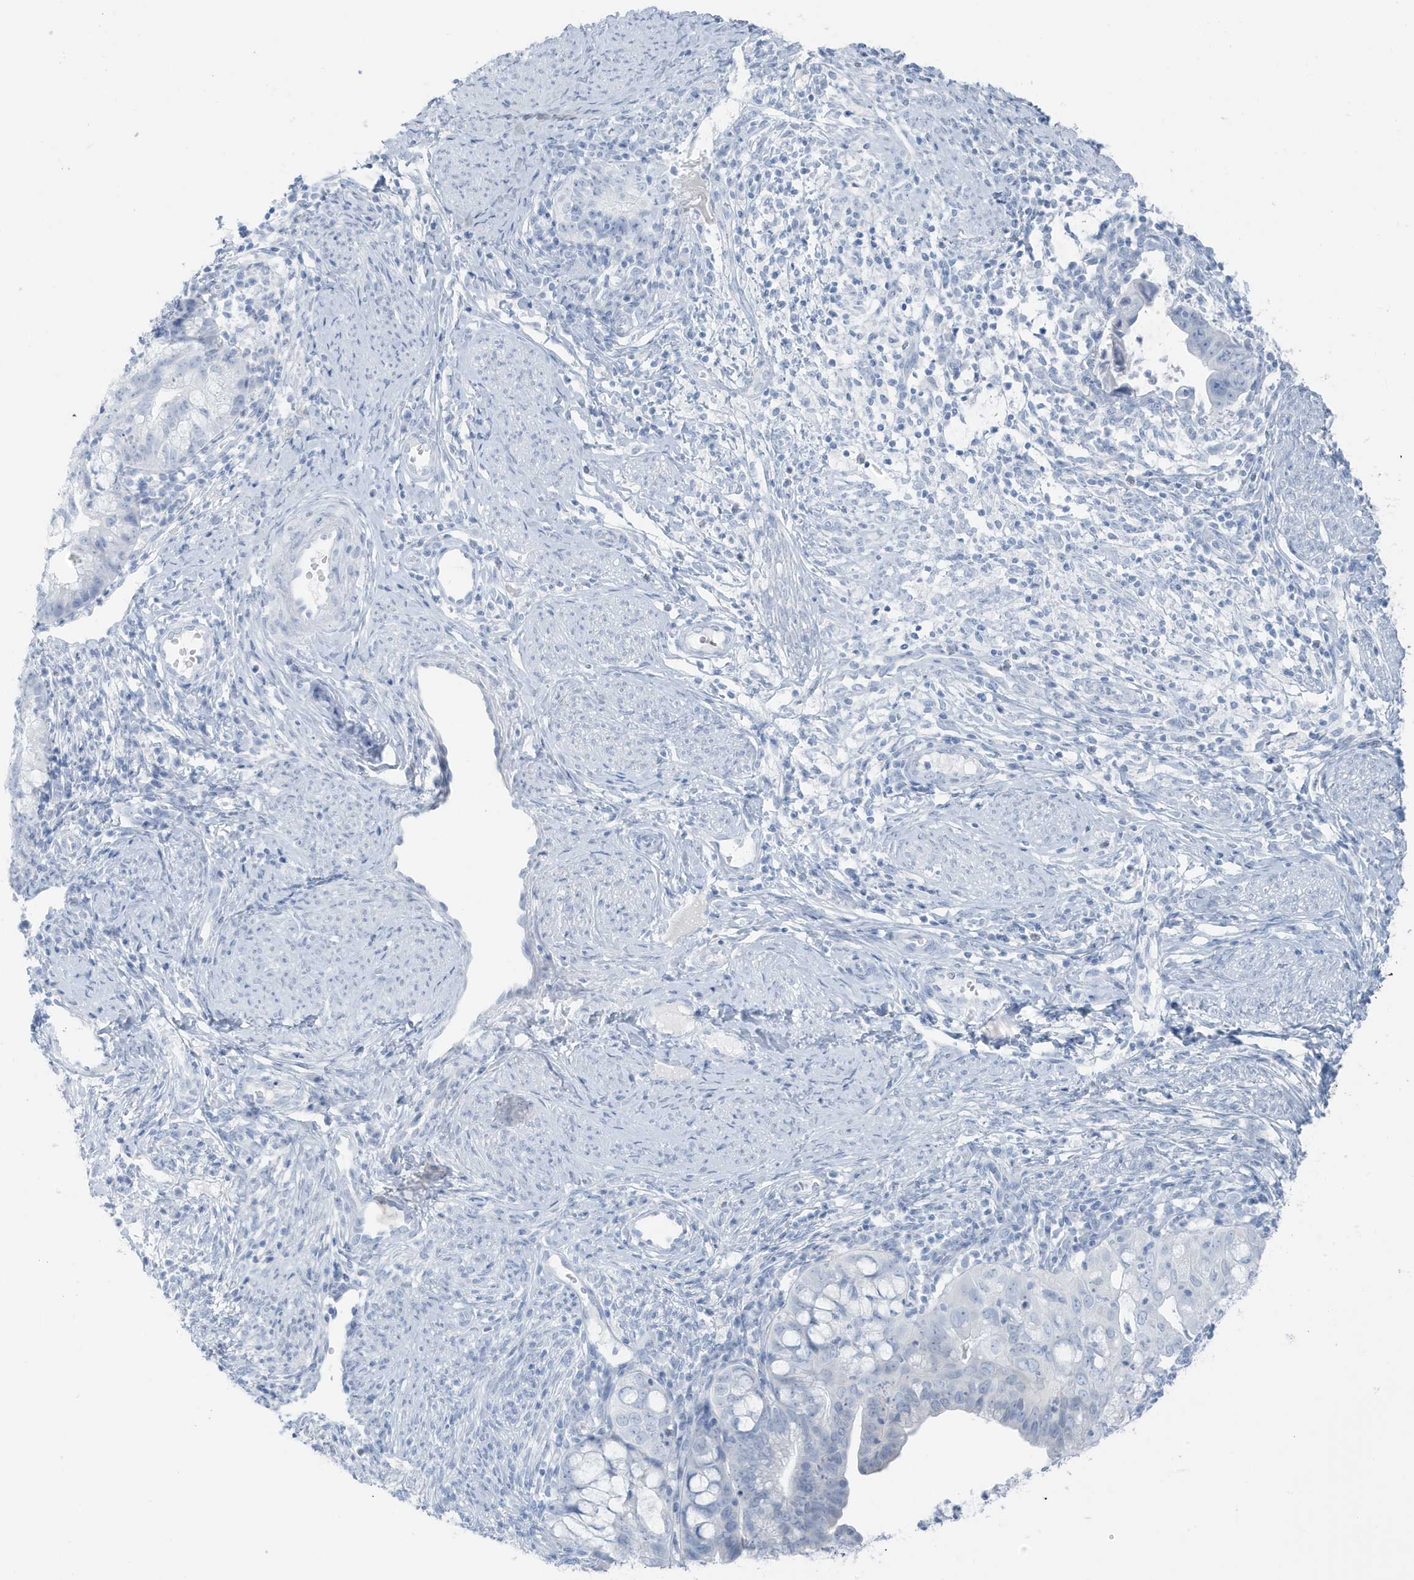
{"staining": {"intensity": "negative", "quantity": "none", "location": "none"}, "tissue": "cervical cancer", "cell_type": "Tumor cells", "image_type": "cancer", "snomed": [{"axis": "morphology", "description": "Adenocarcinoma, NOS"}, {"axis": "topography", "description": "Cervix"}], "caption": "An immunohistochemistry image of cervical cancer is shown. There is no staining in tumor cells of cervical cancer.", "gene": "ZFP64", "patient": {"sex": "female", "age": 36}}